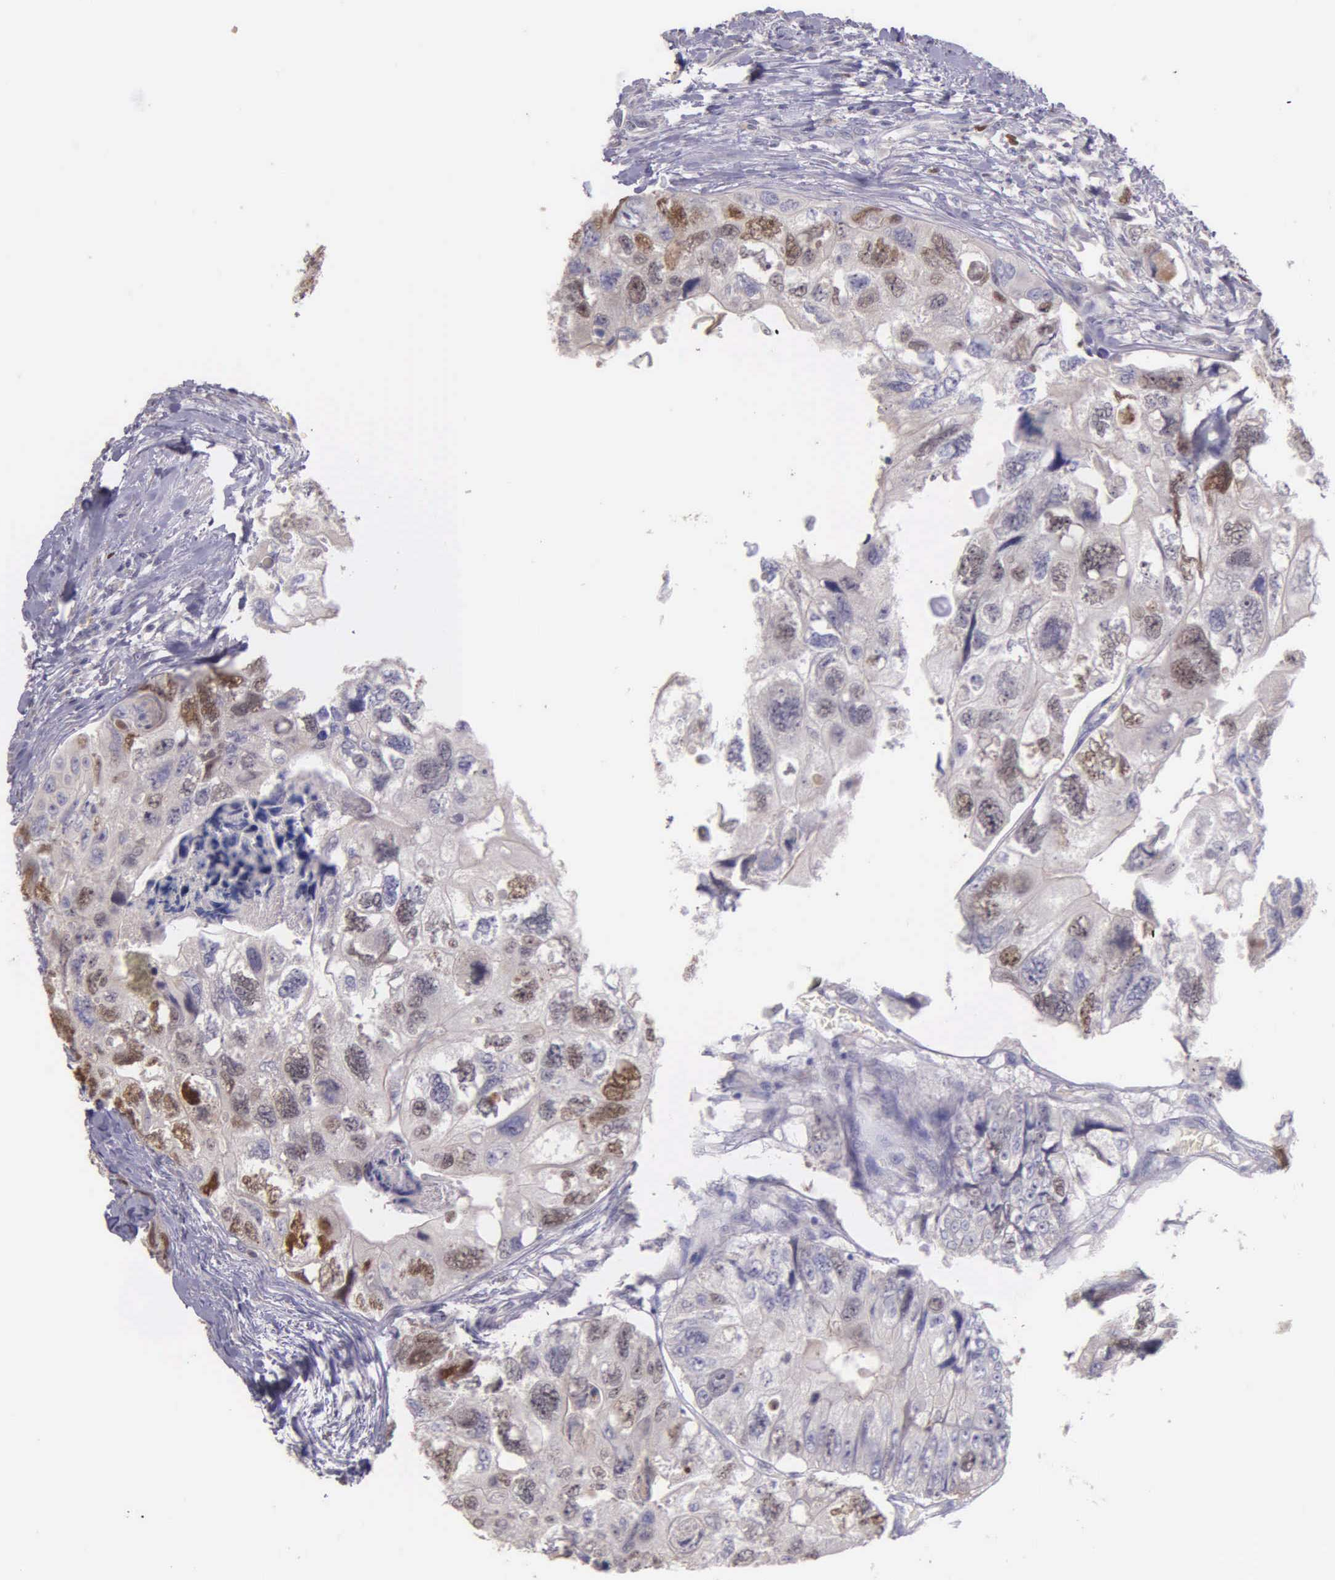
{"staining": {"intensity": "moderate", "quantity": "25%-75%", "location": "nuclear"}, "tissue": "colorectal cancer", "cell_type": "Tumor cells", "image_type": "cancer", "snomed": [{"axis": "morphology", "description": "Adenocarcinoma, NOS"}, {"axis": "topography", "description": "Rectum"}], "caption": "Immunohistochemistry of human adenocarcinoma (colorectal) exhibits medium levels of moderate nuclear positivity in approximately 25%-75% of tumor cells. The staining was performed using DAB to visualize the protein expression in brown, while the nuclei were stained in blue with hematoxylin (Magnification: 20x).", "gene": "MCM5", "patient": {"sex": "female", "age": 82}}